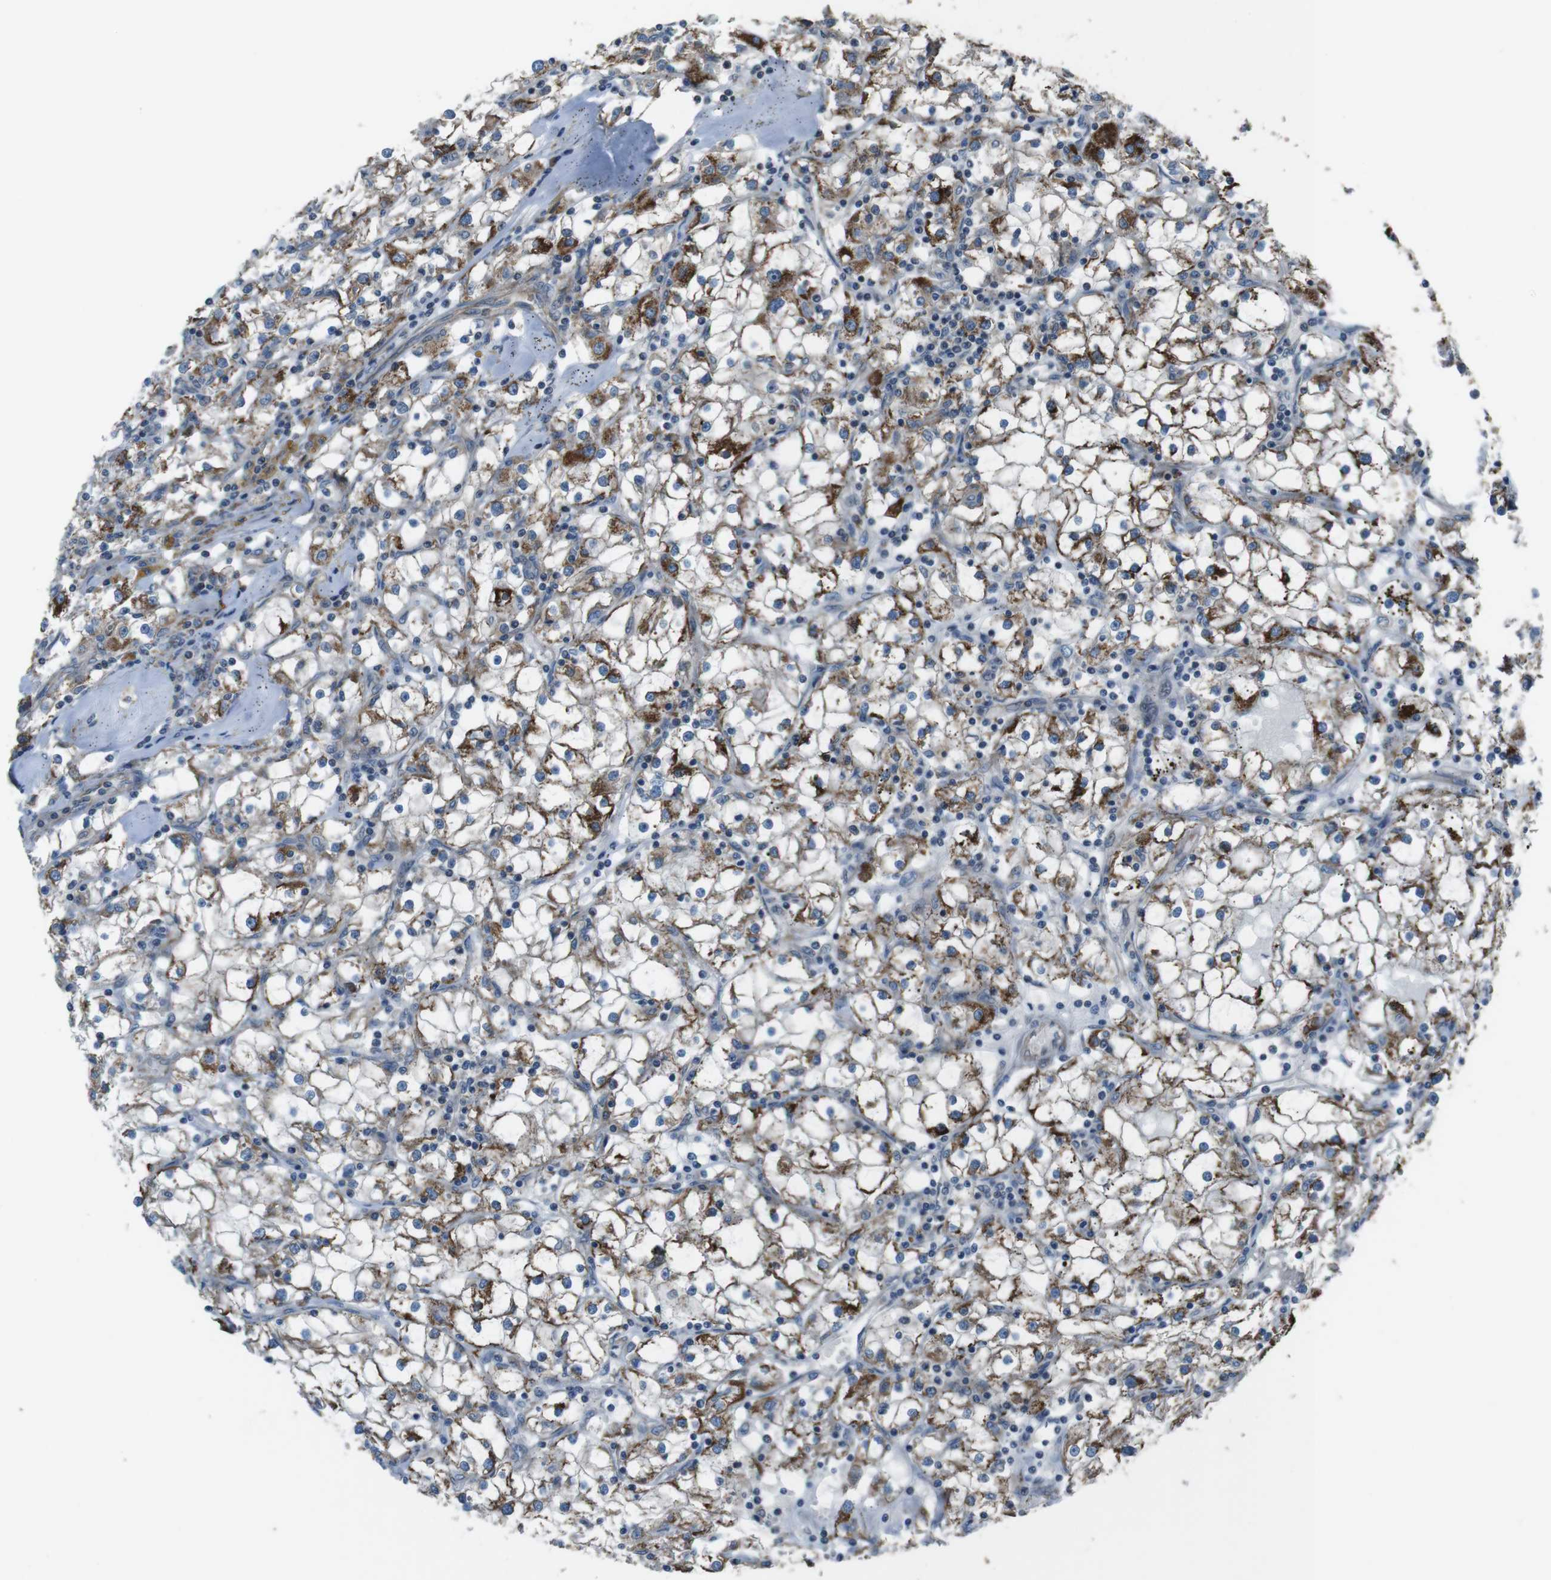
{"staining": {"intensity": "moderate", "quantity": "25%-75%", "location": "cytoplasmic/membranous"}, "tissue": "renal cancer", "cell_type": "Tumor cells", "image_type": "cancer", "snomed": [{"axis": "morphology", "description": "Adenocarcinoma, NOS"}, {"axis": "topography", "description": "Kidney"}], "caption": "The histopathology image displays immunohistochemical staining of renal cancer. There is moderate cytoplasmic/membranous staining is appreciated in approximately 25%-75% of tumor cells.", "gene": "GIMAP8", "patient": {"sex": "male", "age": 56}}